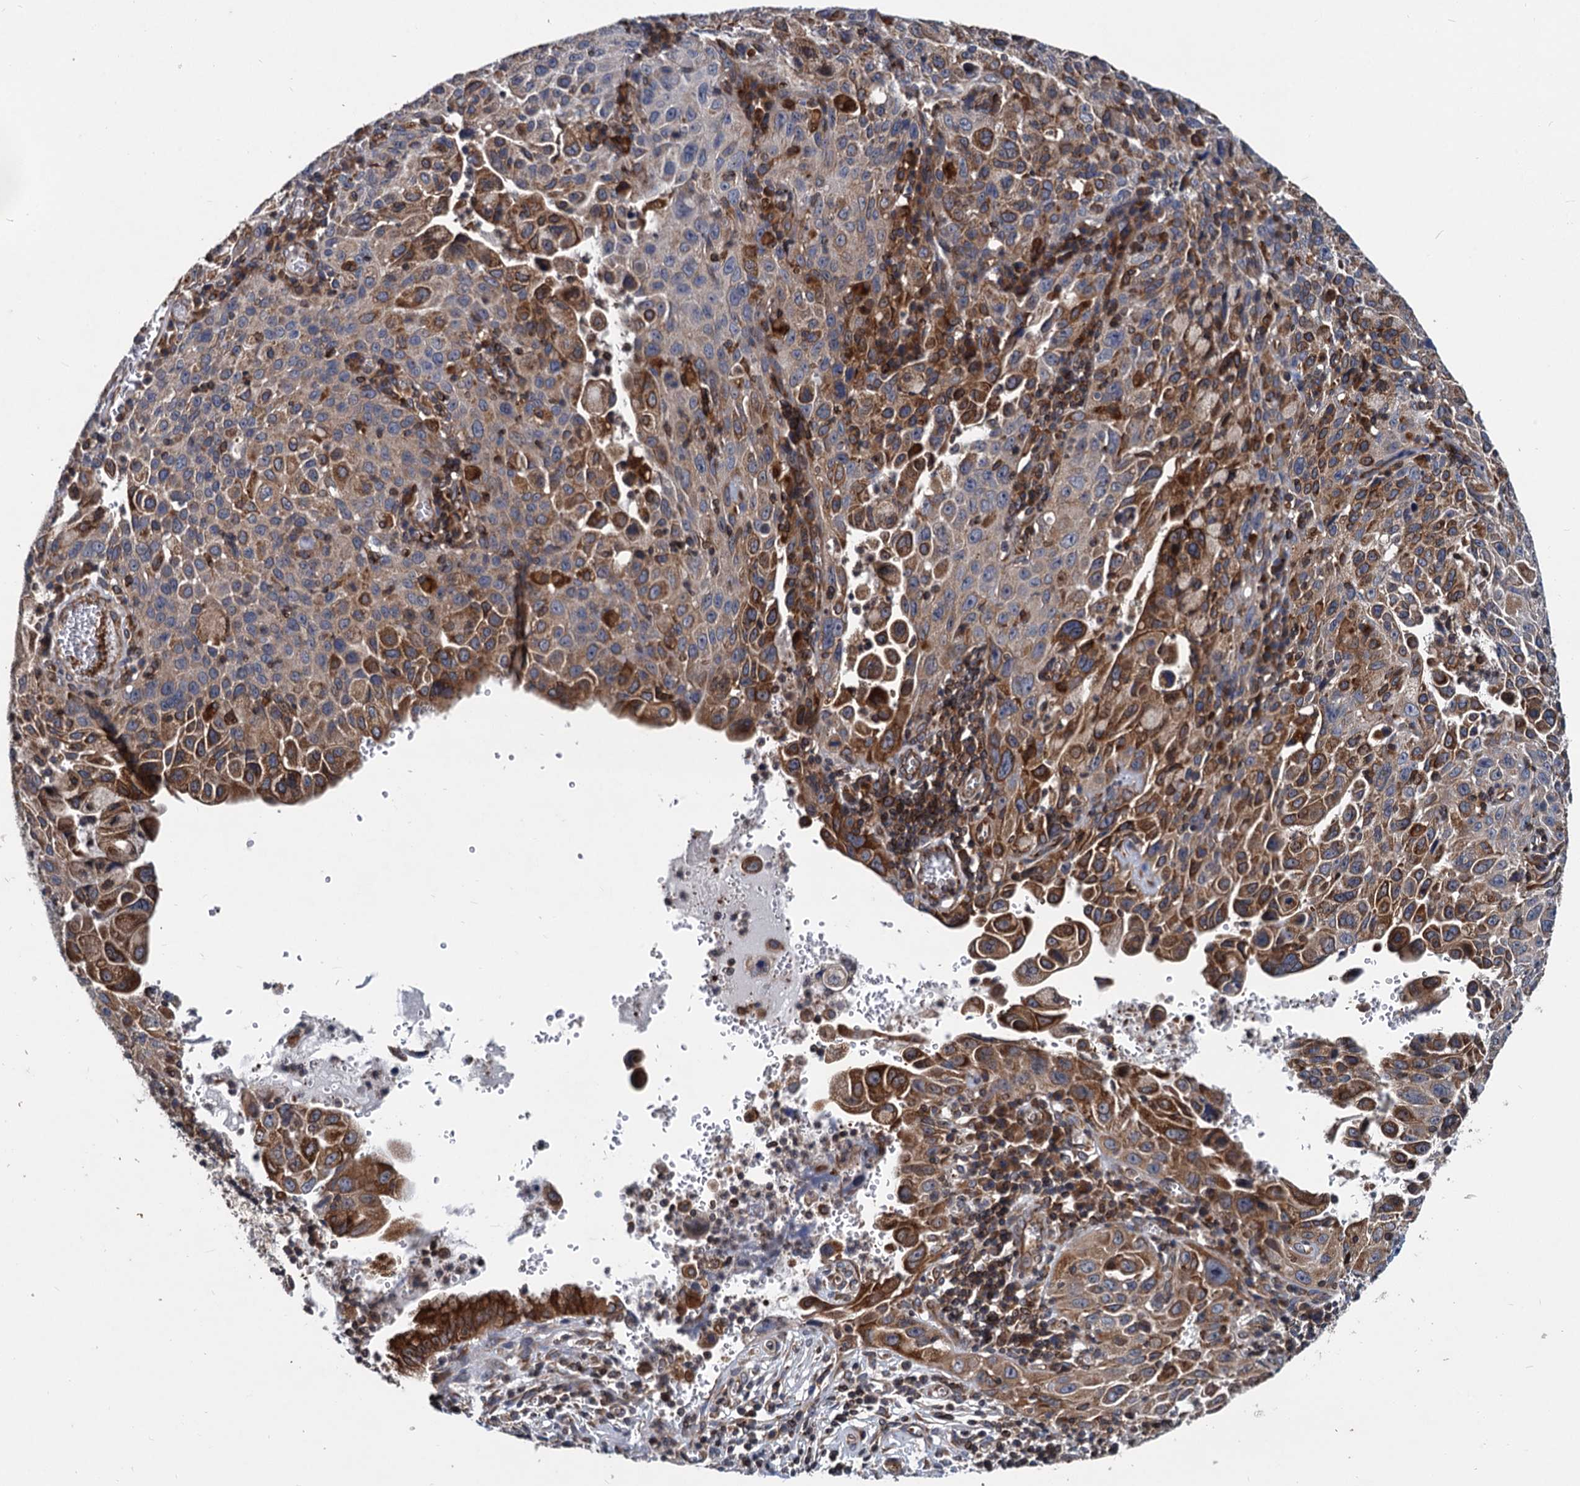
{"staining": {"intensity": "strong", "quantity": "25%-75%", "location": "cytoplasmic/membranous"}, "tissue": "cervical cancer", "cell_type": "Tumor cells", "image_type": "cancer", "snomed": [{"axis": "morphology", "description": "Squamous cell carcinoma, NOS"}, {"axis": "topography", "description": "Cervix"}], "caption": "DAB (3,3'-diaminobenzidine) immunohistochemical staining of cervical squamous cell carcinoma demonstrates strong cytoplasmic/membranous protein positivity in about 25%-75% of tumor cells.", "gene": "STIM1", "patient": {"sex": "female", "age": 42}}